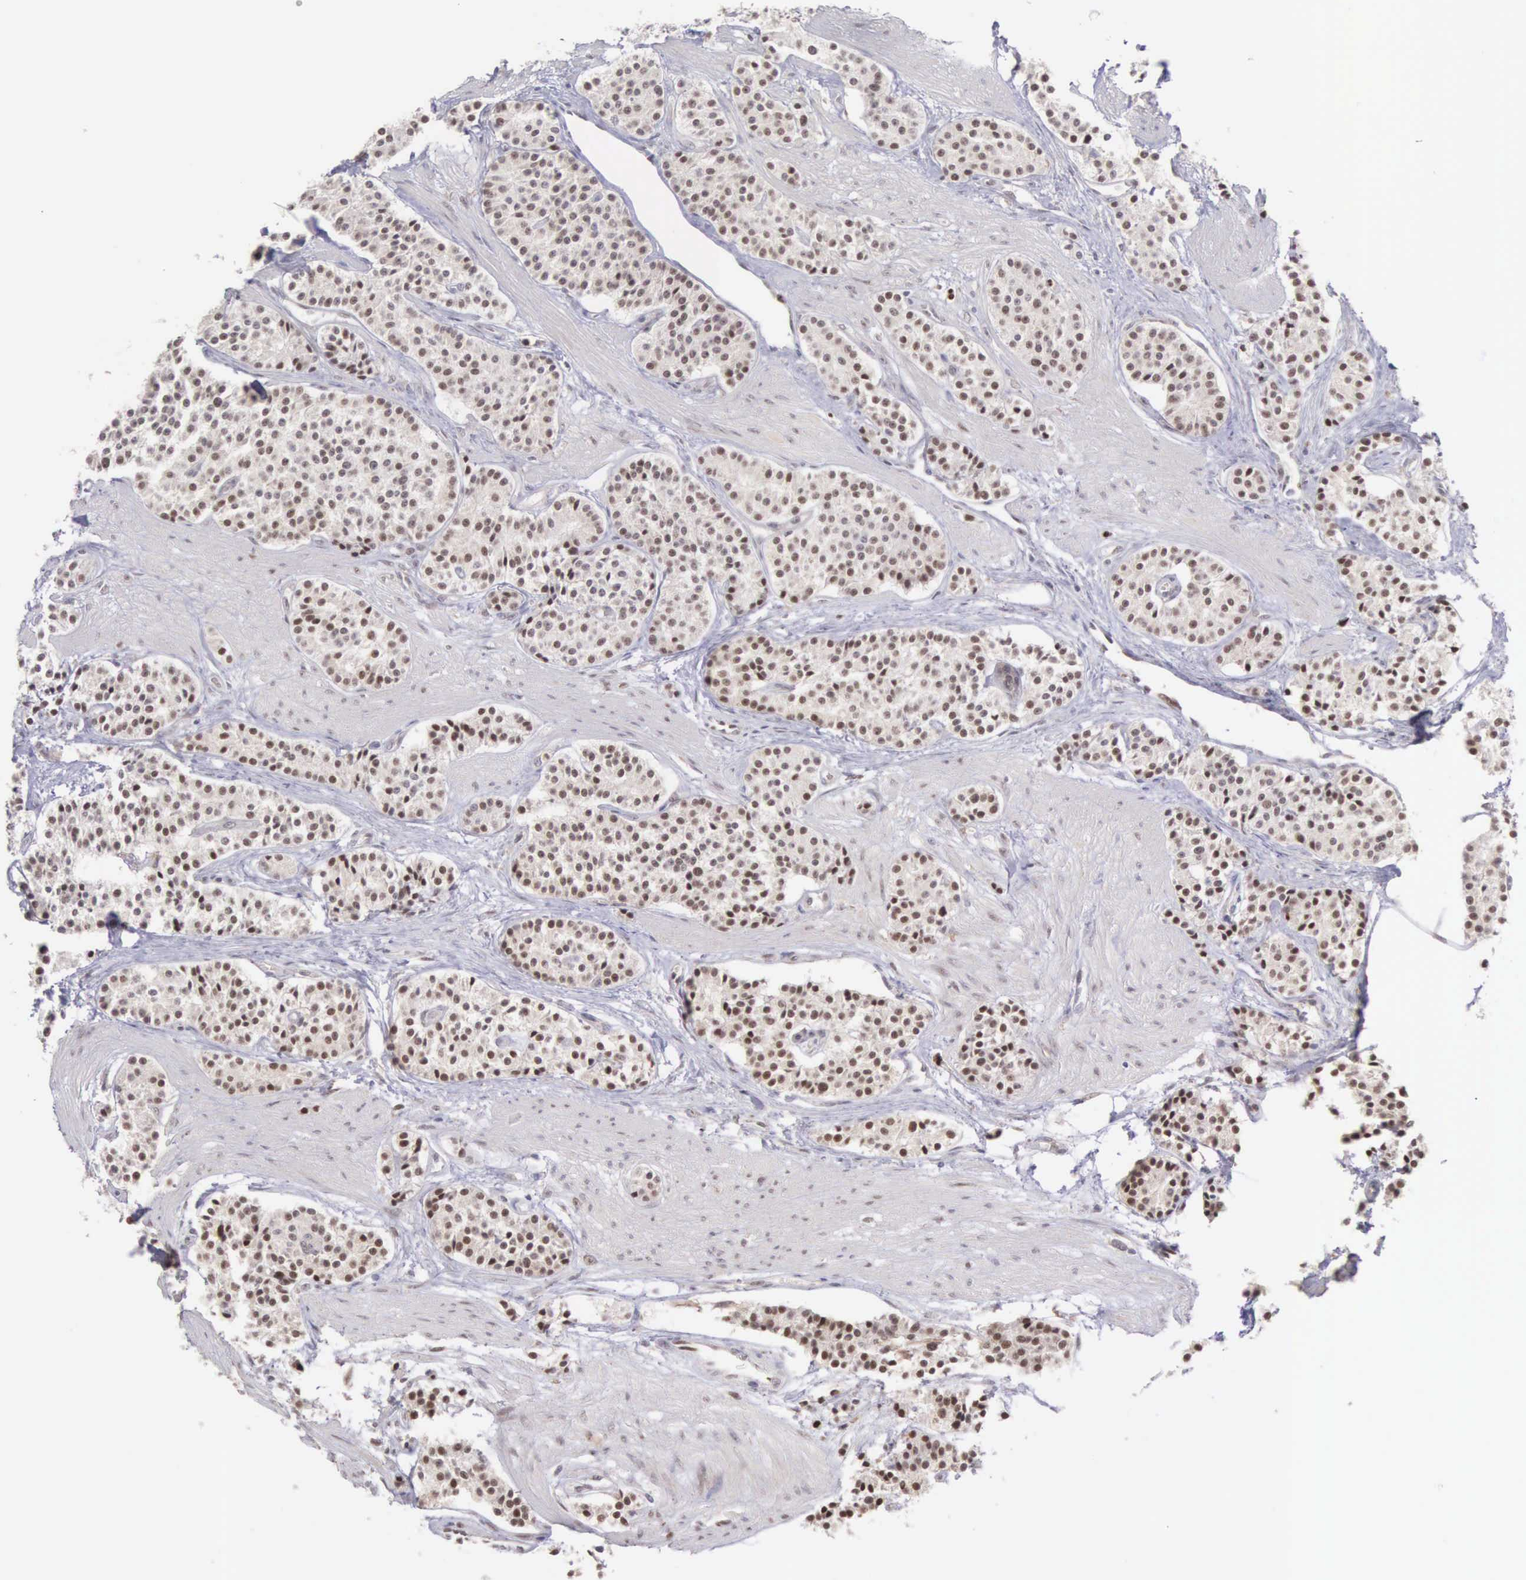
{"staining": {"intensity": "weak", "quantity": "25%-75%", "location": "nuclear"}, "tissue": "carcinoid", "cell_type": "Tumor cells", "image_type": "cancer", "snomed": [{"axis": "morphology", "description": "Carcinoid, malignant, NOS"}, {"axis": "topography", "description": "Stomach"}], "caption": "A photomicrograph of human carcinoid stained for a protein exhibits weak nuclear brown staining in tumor cells.", "gene": "GRK3", "patient": {"sex": "female", "age": 76}}